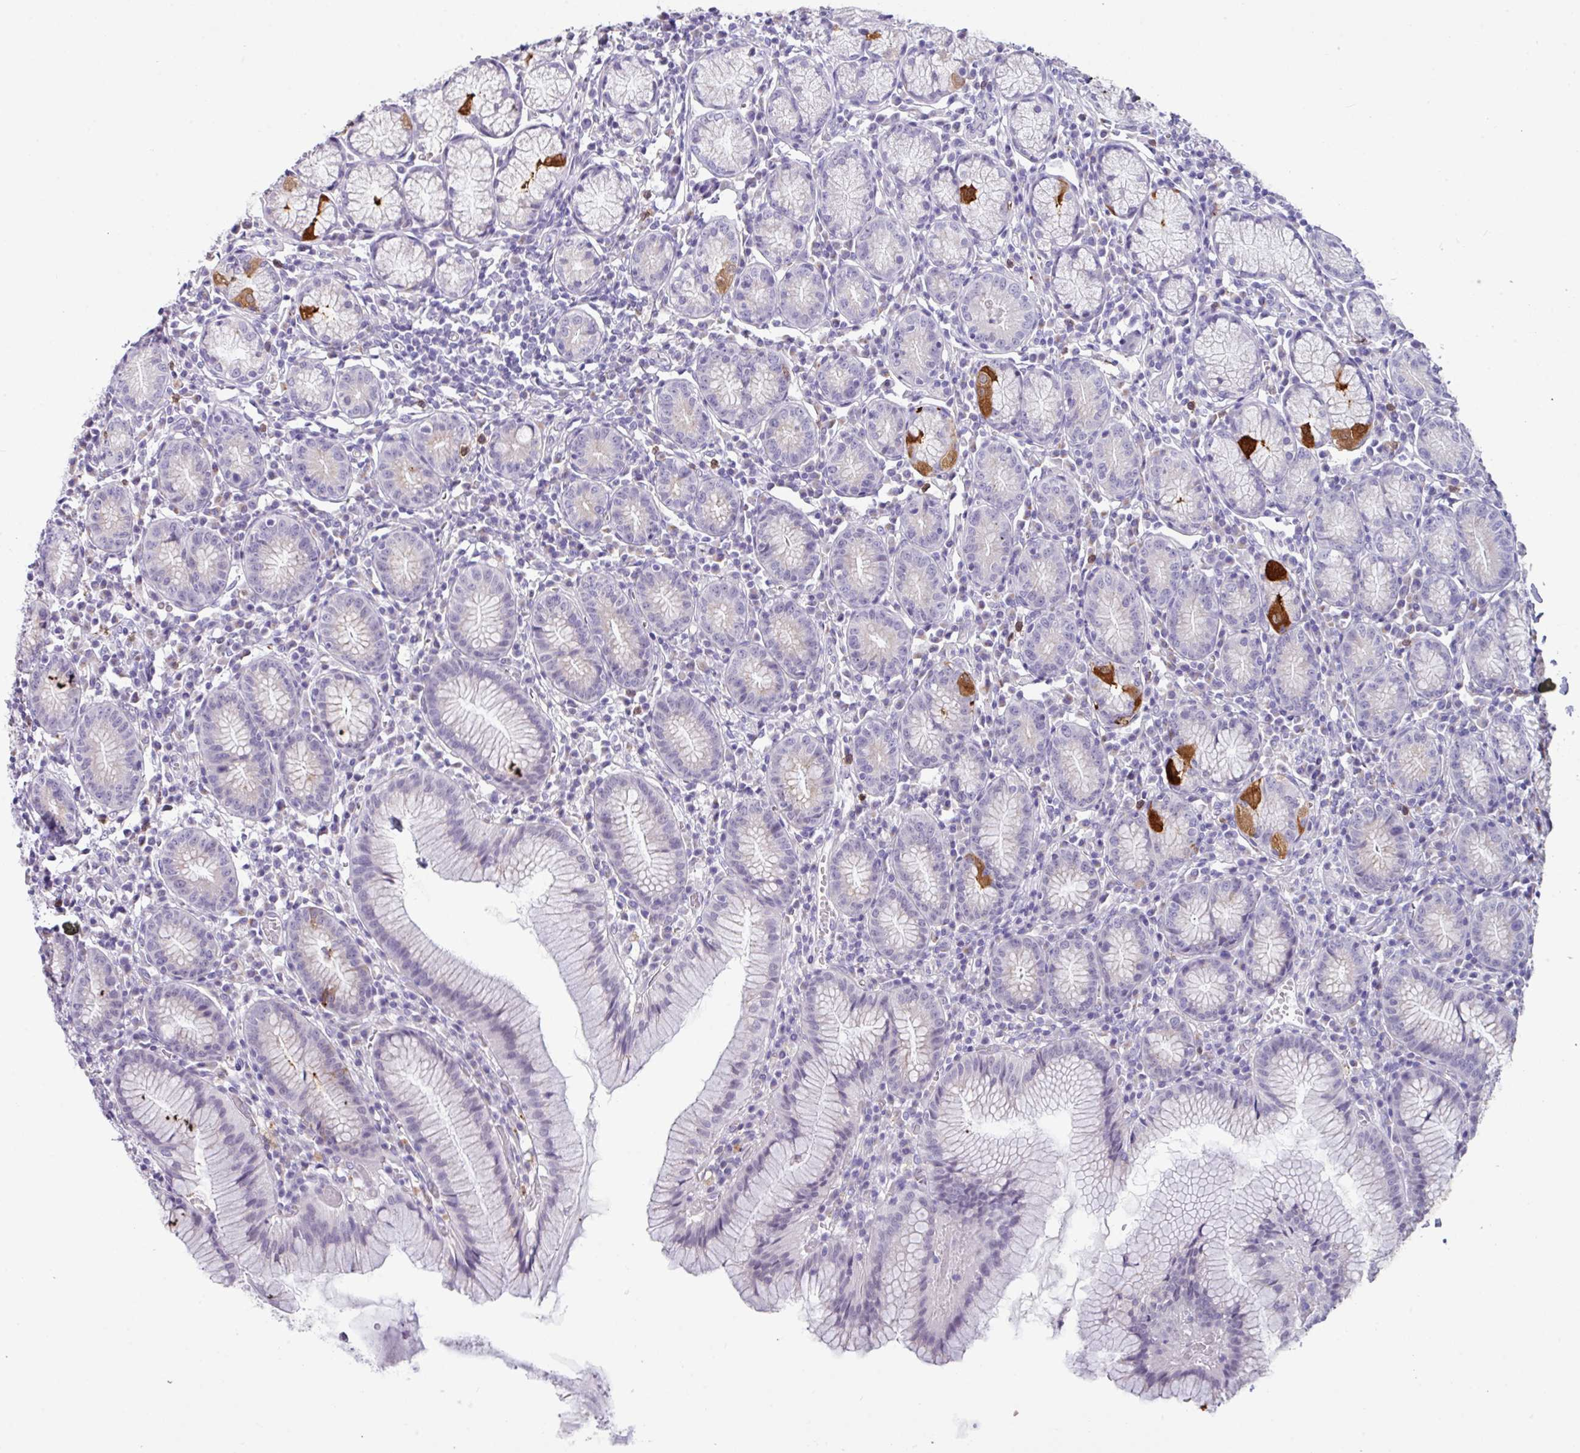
{"staining": {"intensity": "strong", "quantity": "25%-75%", "location": "cytoplasmic/membranous"}, "tissue": "stomach", "cell_type": "Glandular cells", "image_type": "normal", "snomed": [{"axis": "morphology", "description": "Normal tissue, NOS"}, {"axis": "topography", "description": "Stomach"}], "caption": "Immunohistochemical staining of unremarkable human stomach displays 25%-75% levels of strong cytoplasmic/membranous protein staining in approximately 25%-75% of glandular cells.", "gene": "ZNF524", "patient": {"sex": "male", "age": 55}}